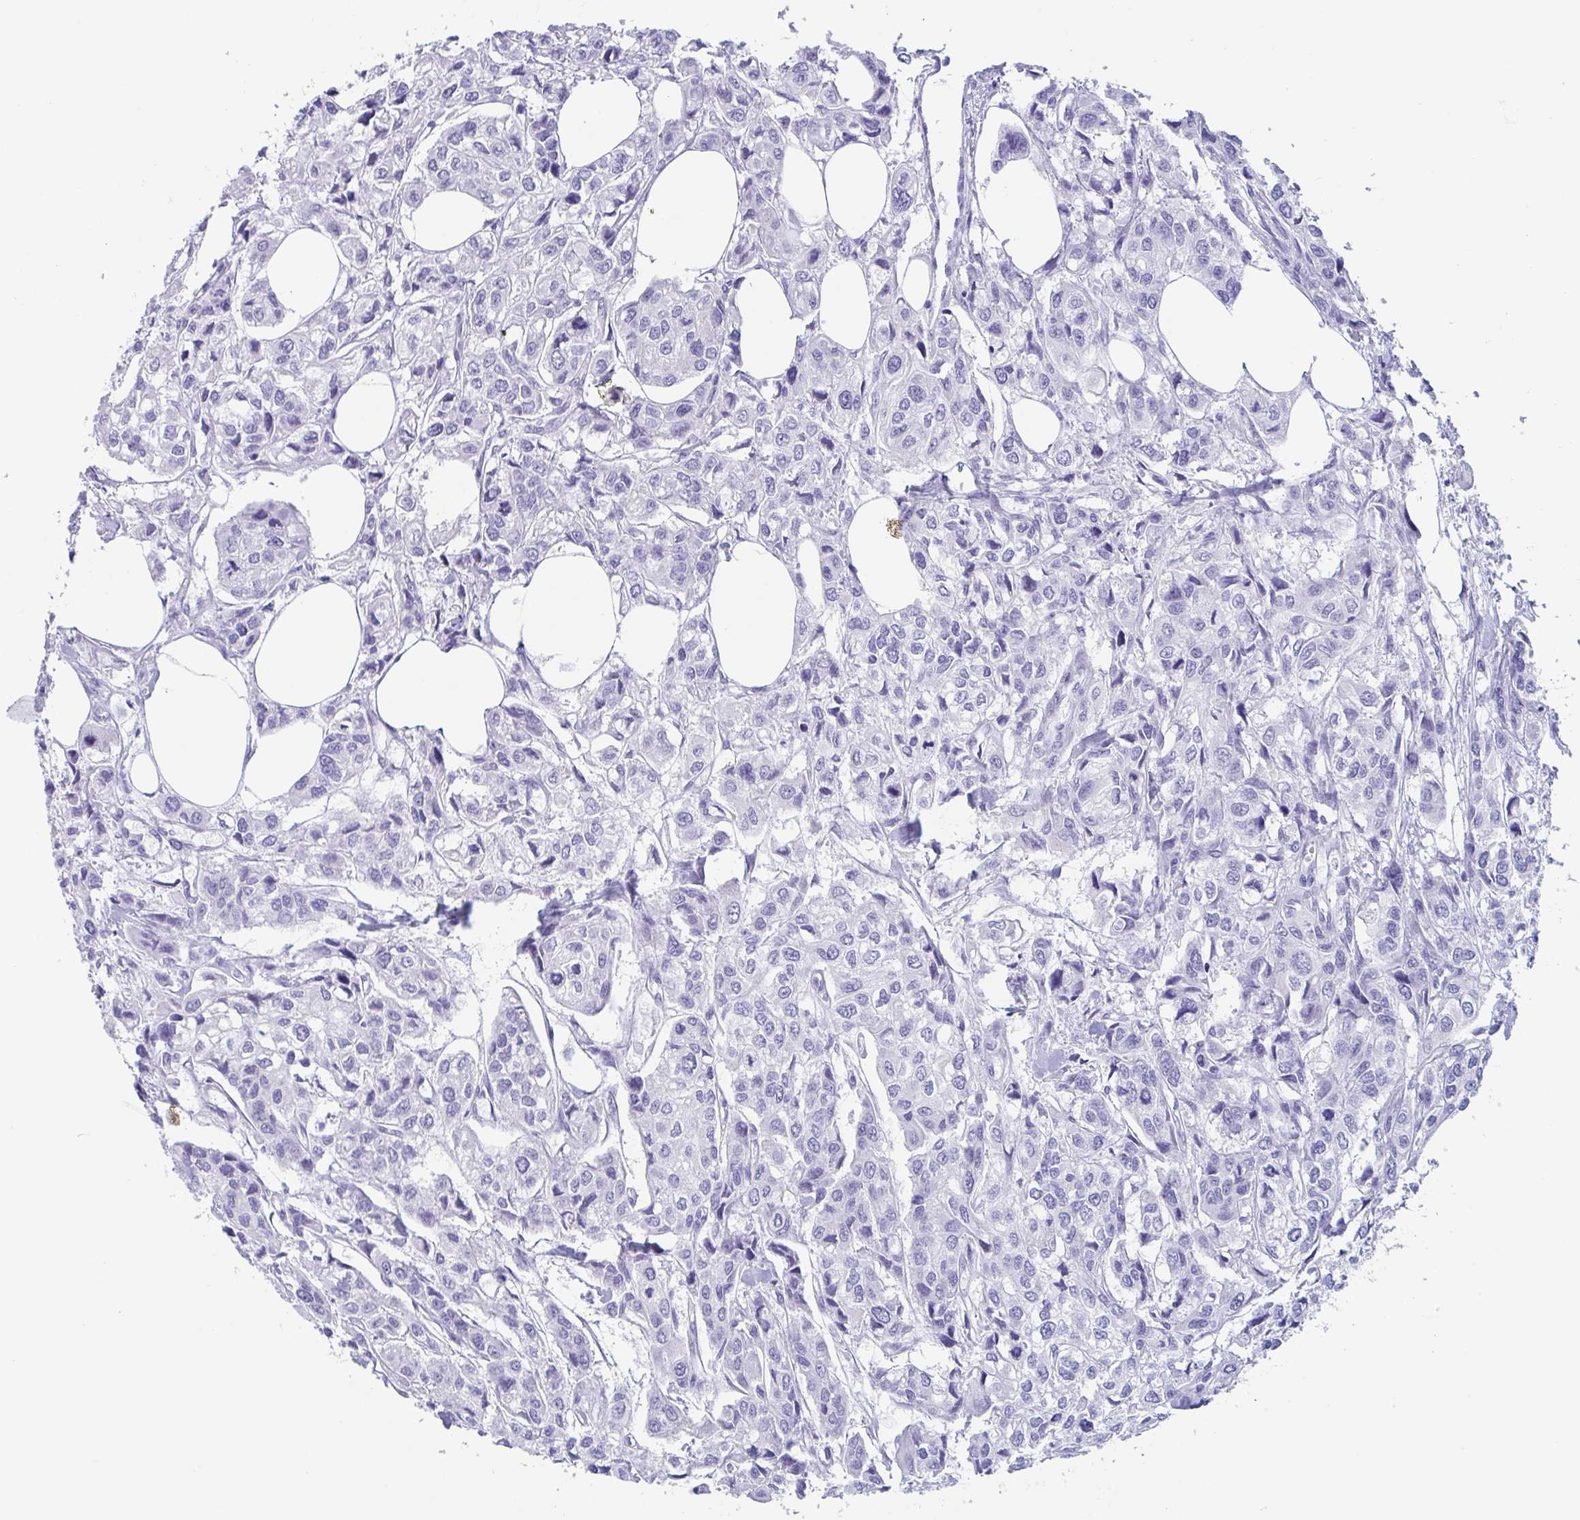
{"staining": {"intensity": "negative", "quantity": "none", "location": "none"}, "tissue": "urothelial cancer", "cell_type": "Tumor cells", "image_type": "cancer", "snomed": [{"axis": "morphology", "description": "Urothelial carcinoma, High grade"}, {"axis": "topography", "description": "Urinary bladder"}], "caption": "Tumor cells are negative for brown protein staining in urothelial cancer. (DAB (3,3'-diaminobenzidine) immunohistochemistry (IHC) with hematoxylin counter stain).", "gene": "ZPBP", "patient": {"sex": "male", "age": 67}}